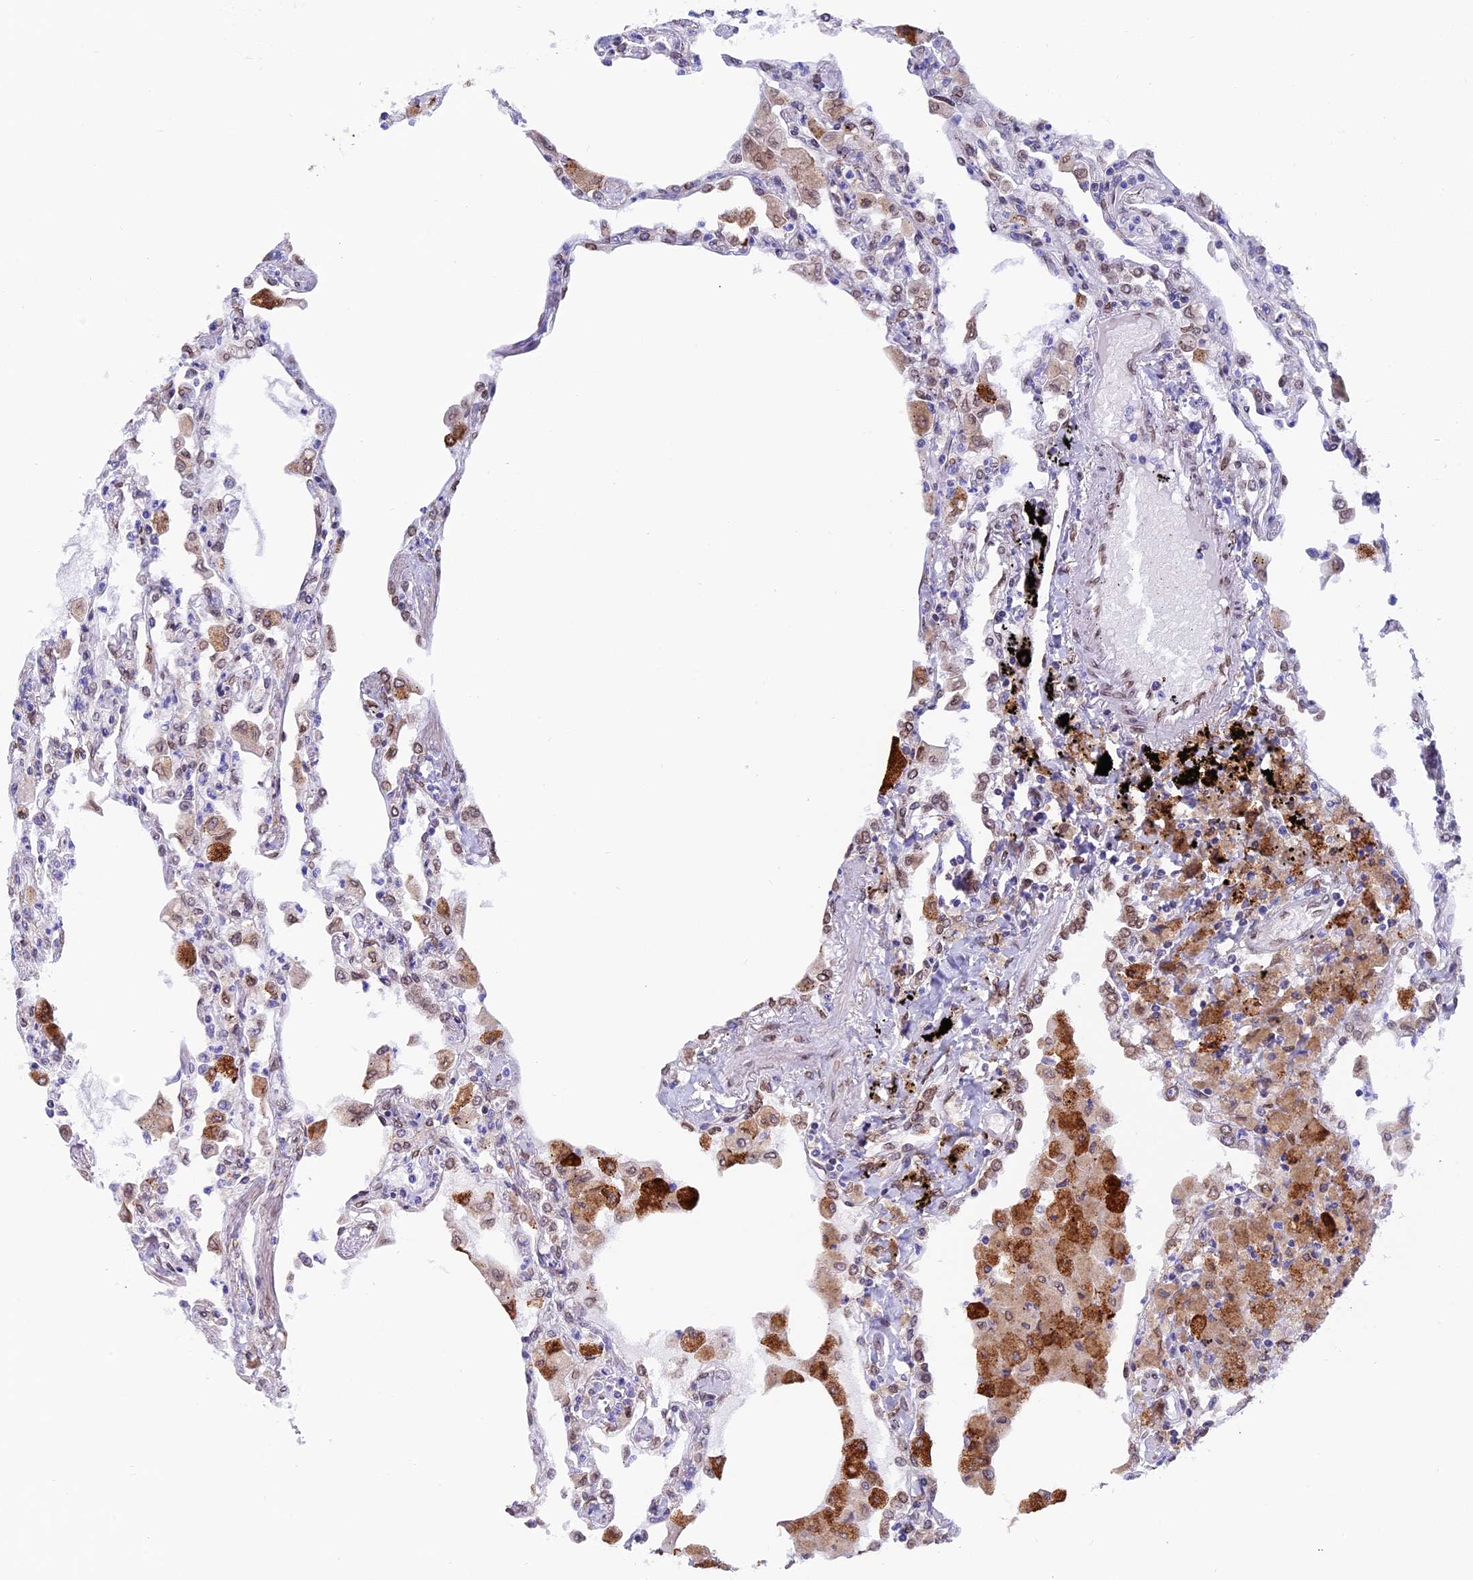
{"staining": {"intensity": "moderate", "quantity": "<25%", "location": "cytoplasmic/membranous"}, "tissue": "lung", "cell_type": "Alveolar cells", "image_type": "normal", "snomed": [{"axis": "morphology", "description": "Normal tissue, NOS"}, {"axis": "topography", "description": "Bronchus"}, {"axis": "topography", "description": "Lung"}], "caption": "This photomicrograph demonstrates IHC staining of normal lung, with low moderate cytoplasmic/membranous staining in approximately <25% of alveolar cells.", "gene": "TMPRSS7", "patient": {"sex": "female", "age": 49}}